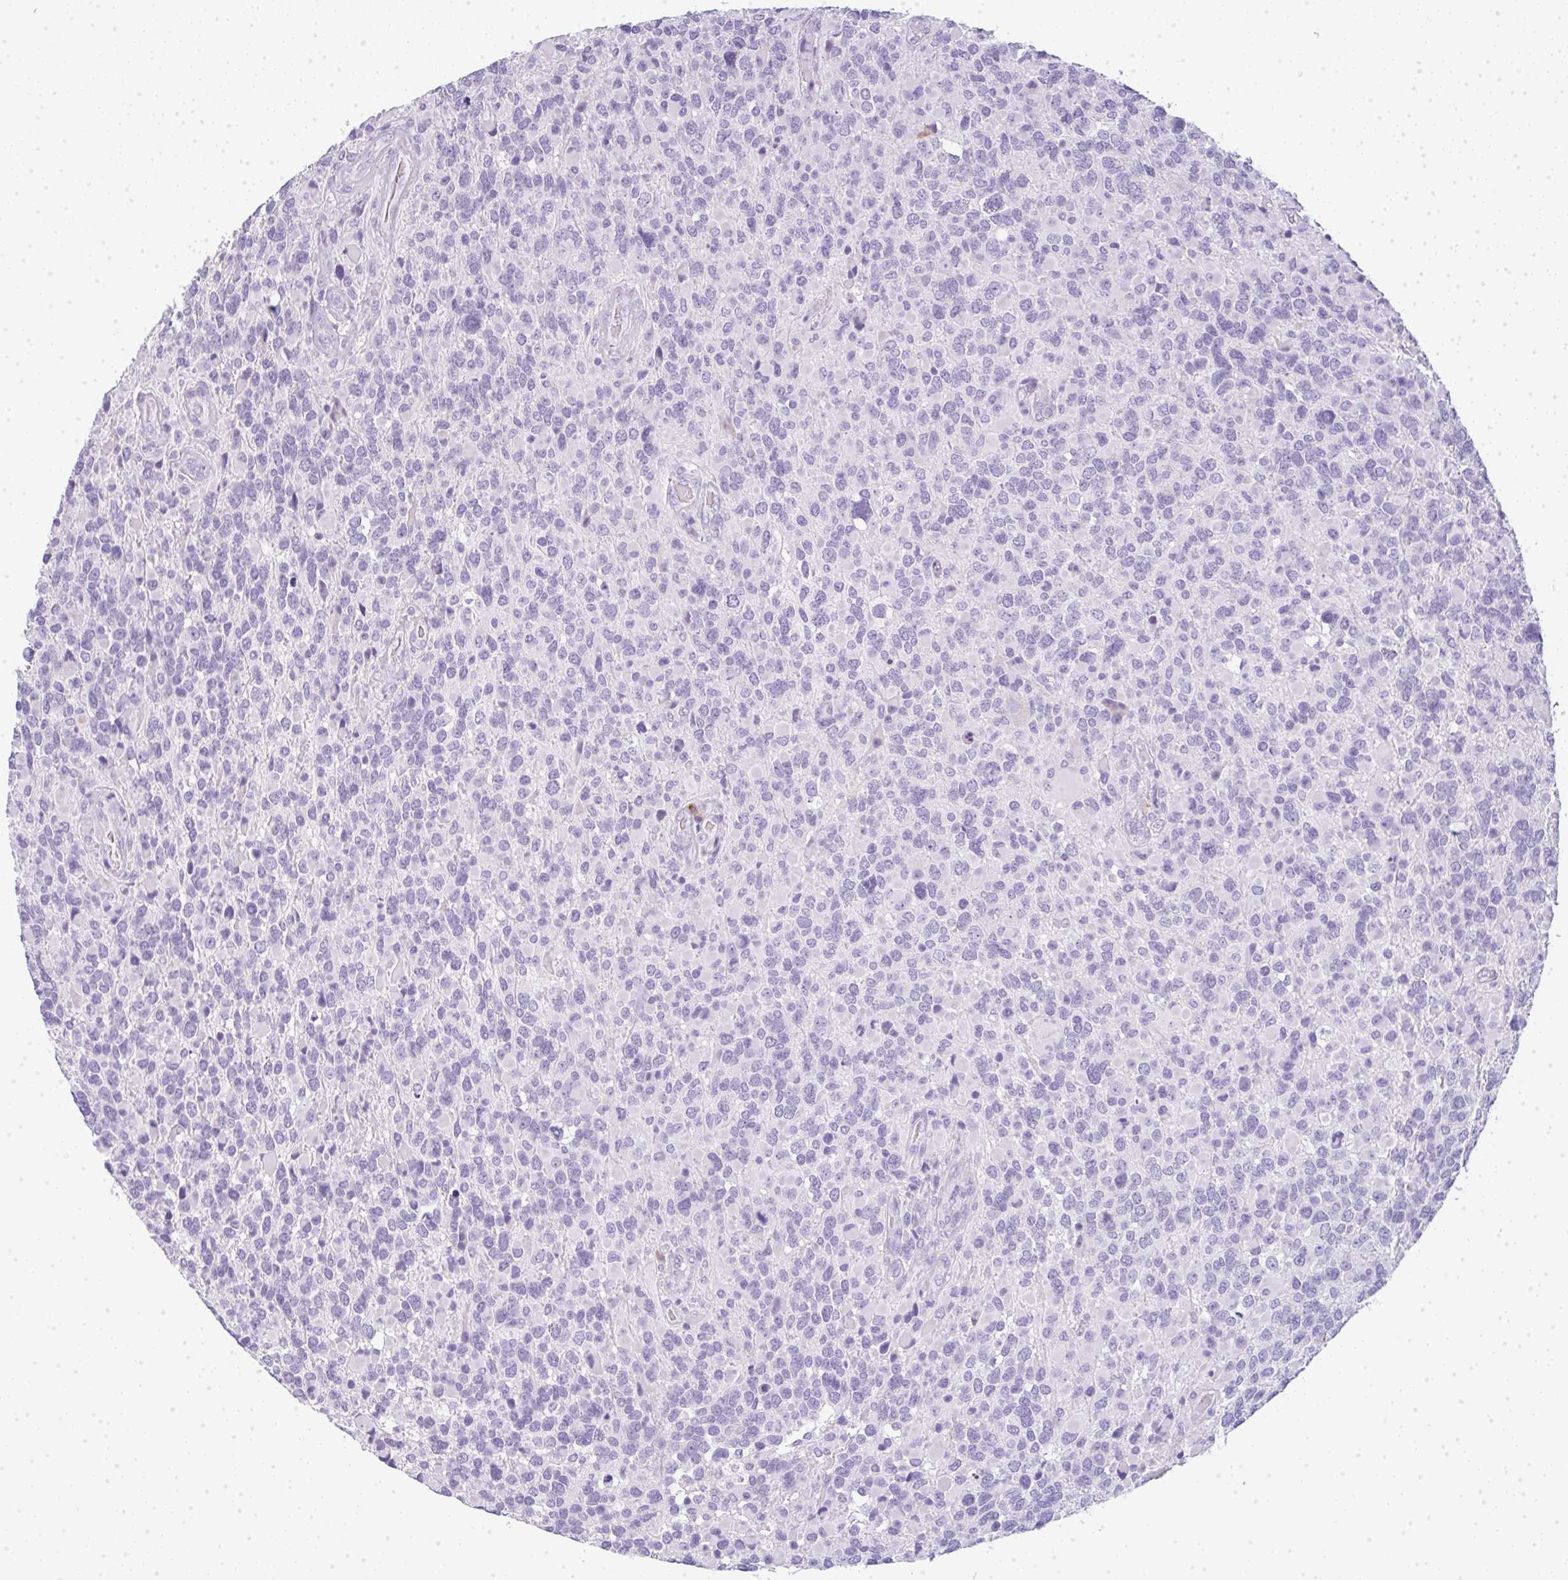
{"staining": {"intensity": "negative", "quantity": "none", "location": "none"}, "tissue": "glioma", "cell_type": "Tumor cells", "image_type": "cancer", "snomed": [{"axis": "morphology", "description": "Glioma, malignant, High grade"}, {"axis": "topography", "description": "Brain"}], "caption": "An image of malignant high-grade glioma stained for a protein exhibits no brown staining in tumor cells.", "gene": "LPAR4", "patient": {"sex": "female", "age": 40}}